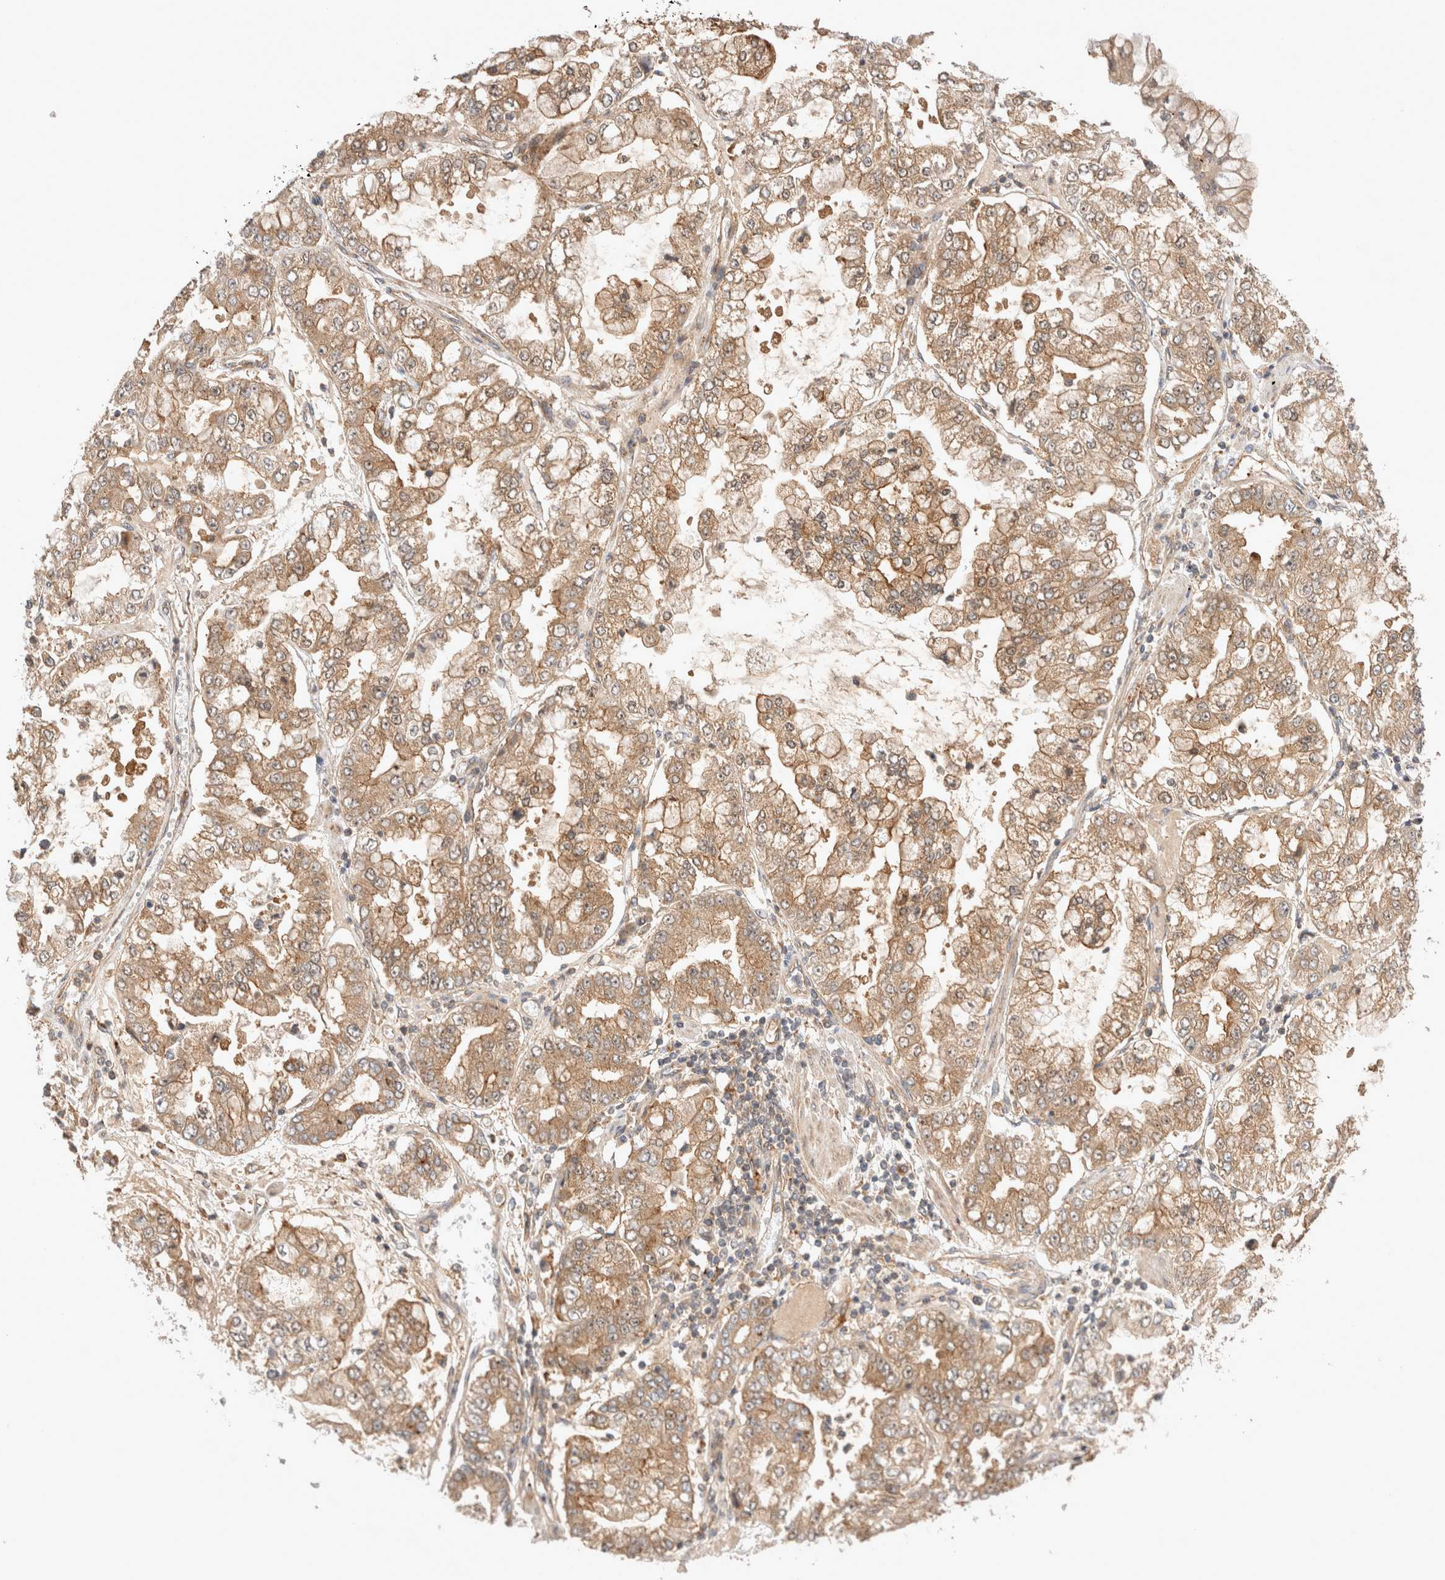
{"staining": {"intensity": "moderate", "quantity": ">75%", "location": "cytoplasmic/membranous"}, "tissue": "stomach cancer", "cell_type": "Tumor cells", "image_type": "cancer", "snomed": [{"axis": "morphology", "description": "Adenocarcinoma, NOS"}, {"axis": "topography", "description": "Stomach"}], "caption": "Human stomach cancer stained with a protein marker shows moderate staining in tumor cells.", "gene": "VPS28", "patient": {"sex": "male", "age": 76}}